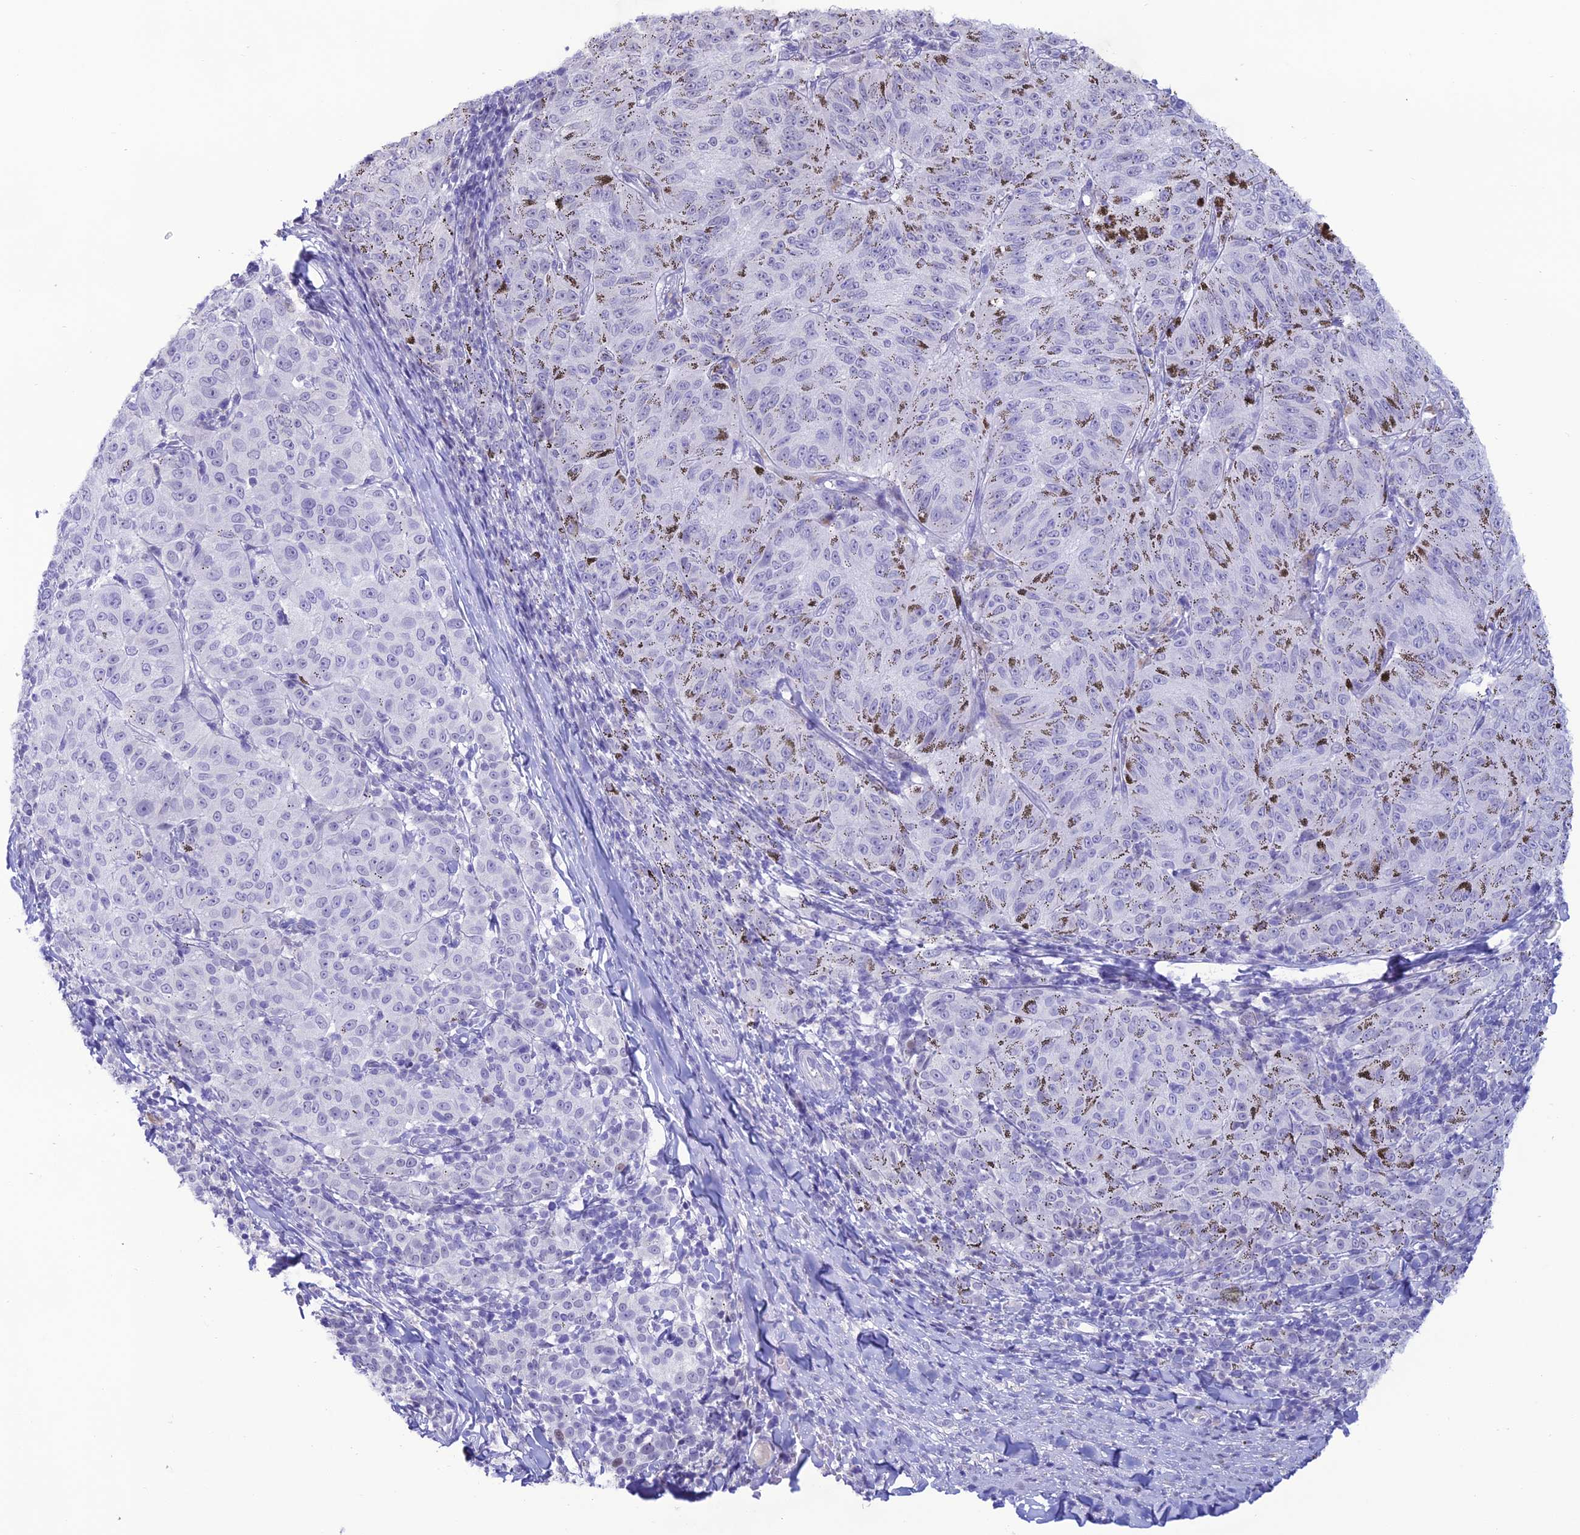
{"staining": {"intensity": "negative", "quantity": "none", "location": "none"}, "tissue": "melanoma", "cell_type": "Tumor cells", "image_type": "cancer", "snomed": [{"axis": "morphology", "description": "Malignant melanoma, NOS"}, {"axis": "topography", "description": "Skin"}], "caption": "An image of malignant melanoma stained for a protein reveals no brown staining in tumor cells.", "gene": "MFSD2B", "patient": {"sex": "female", "age": 72}}